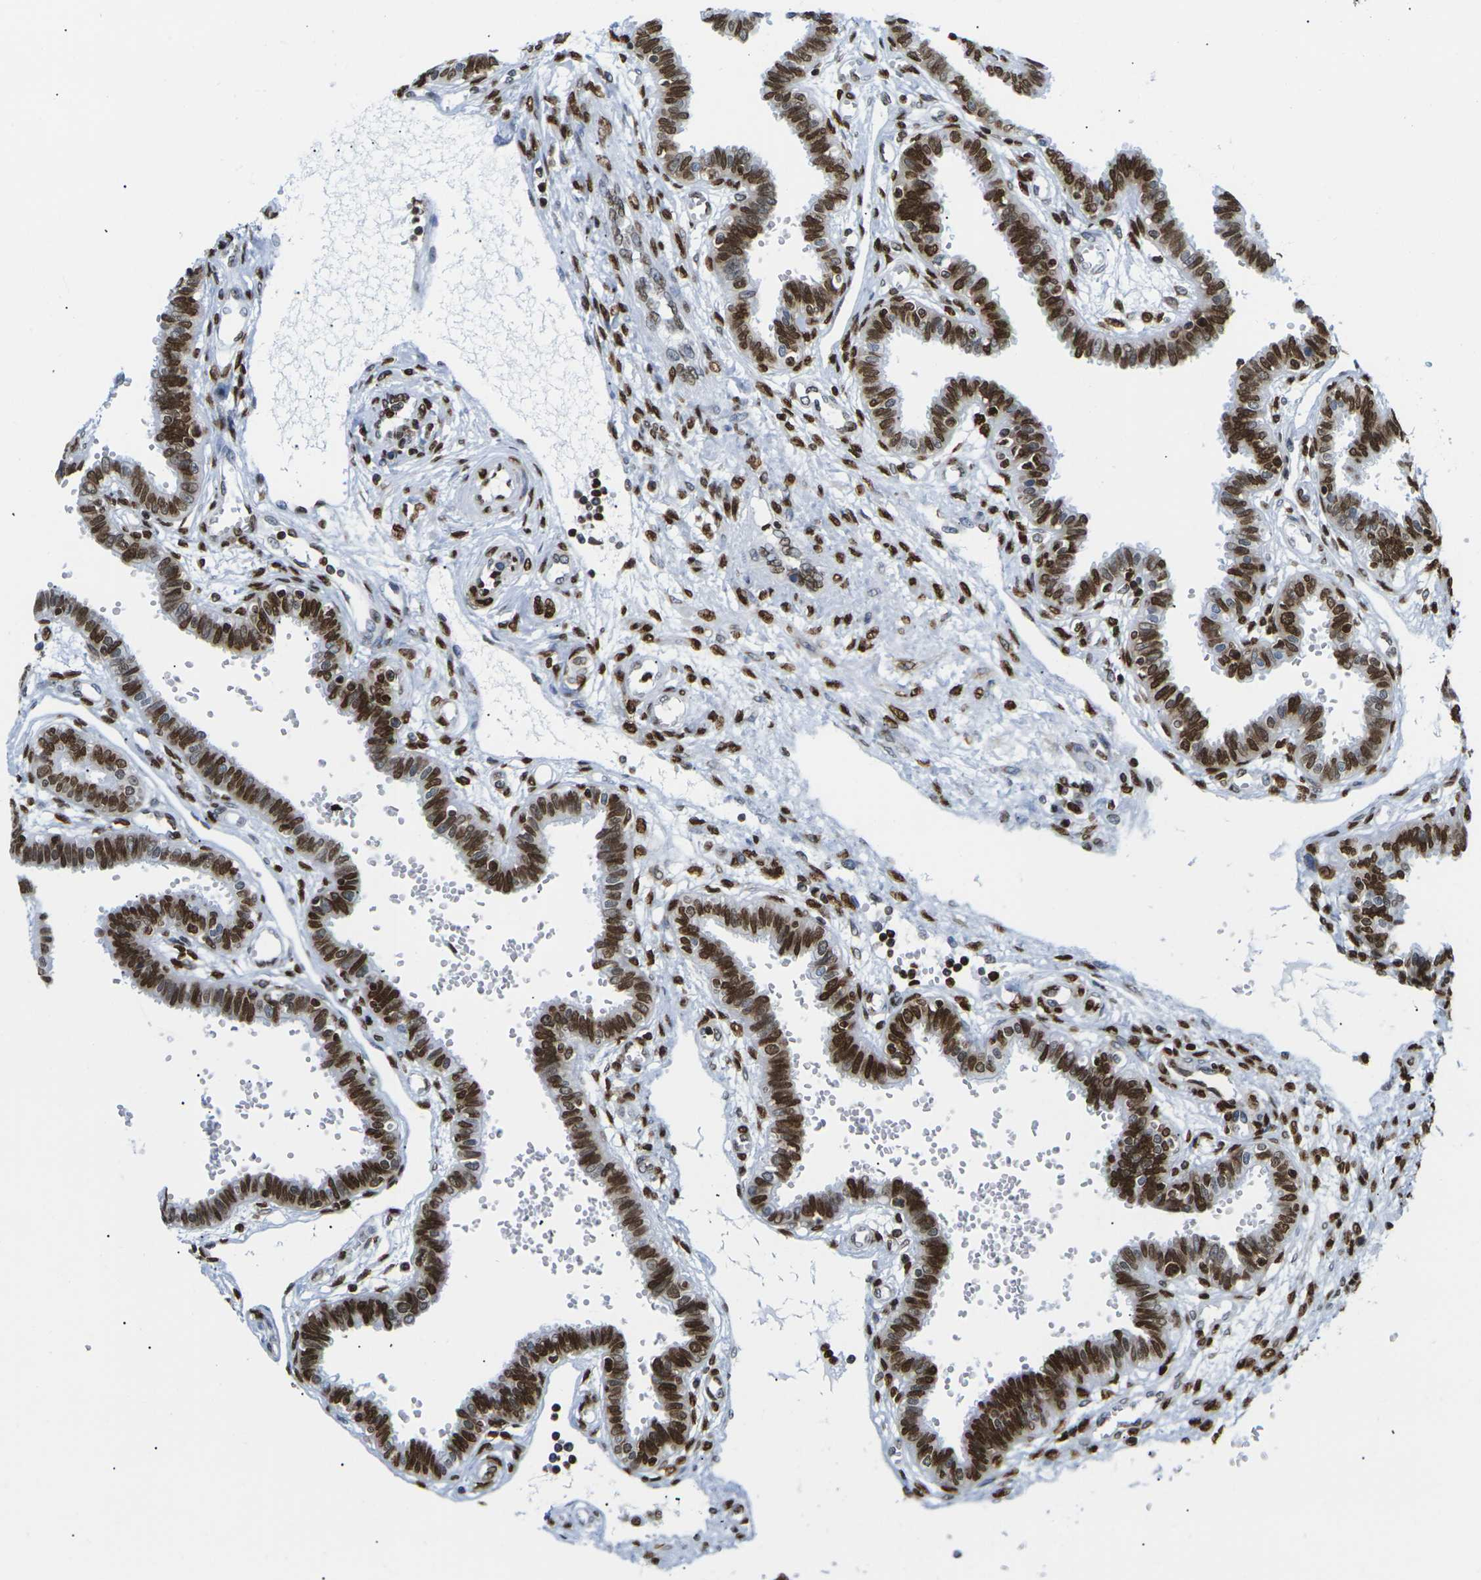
{"staining": {"intensity": "strong", "quantity": ">75%", "location": "cytoplasmic/membranous,nuclear"}, "tissue": "fallopian tube", "cell_type": "Glandular cells", "image_type": "normal", "snomed": [{"axis": "morphology", "description": "Normal tissue, NOS"}, {"axis": "topography", "description": "Fallopian tube"}], "caption": "Protein expression analysis of benign fallopian tube shows strong cytoplasmic/membranous,nuclear positivity in approximately >75% of glandular cells.", "gene": "H2AC21", "patient": {"sex": "female", "age": 32}}